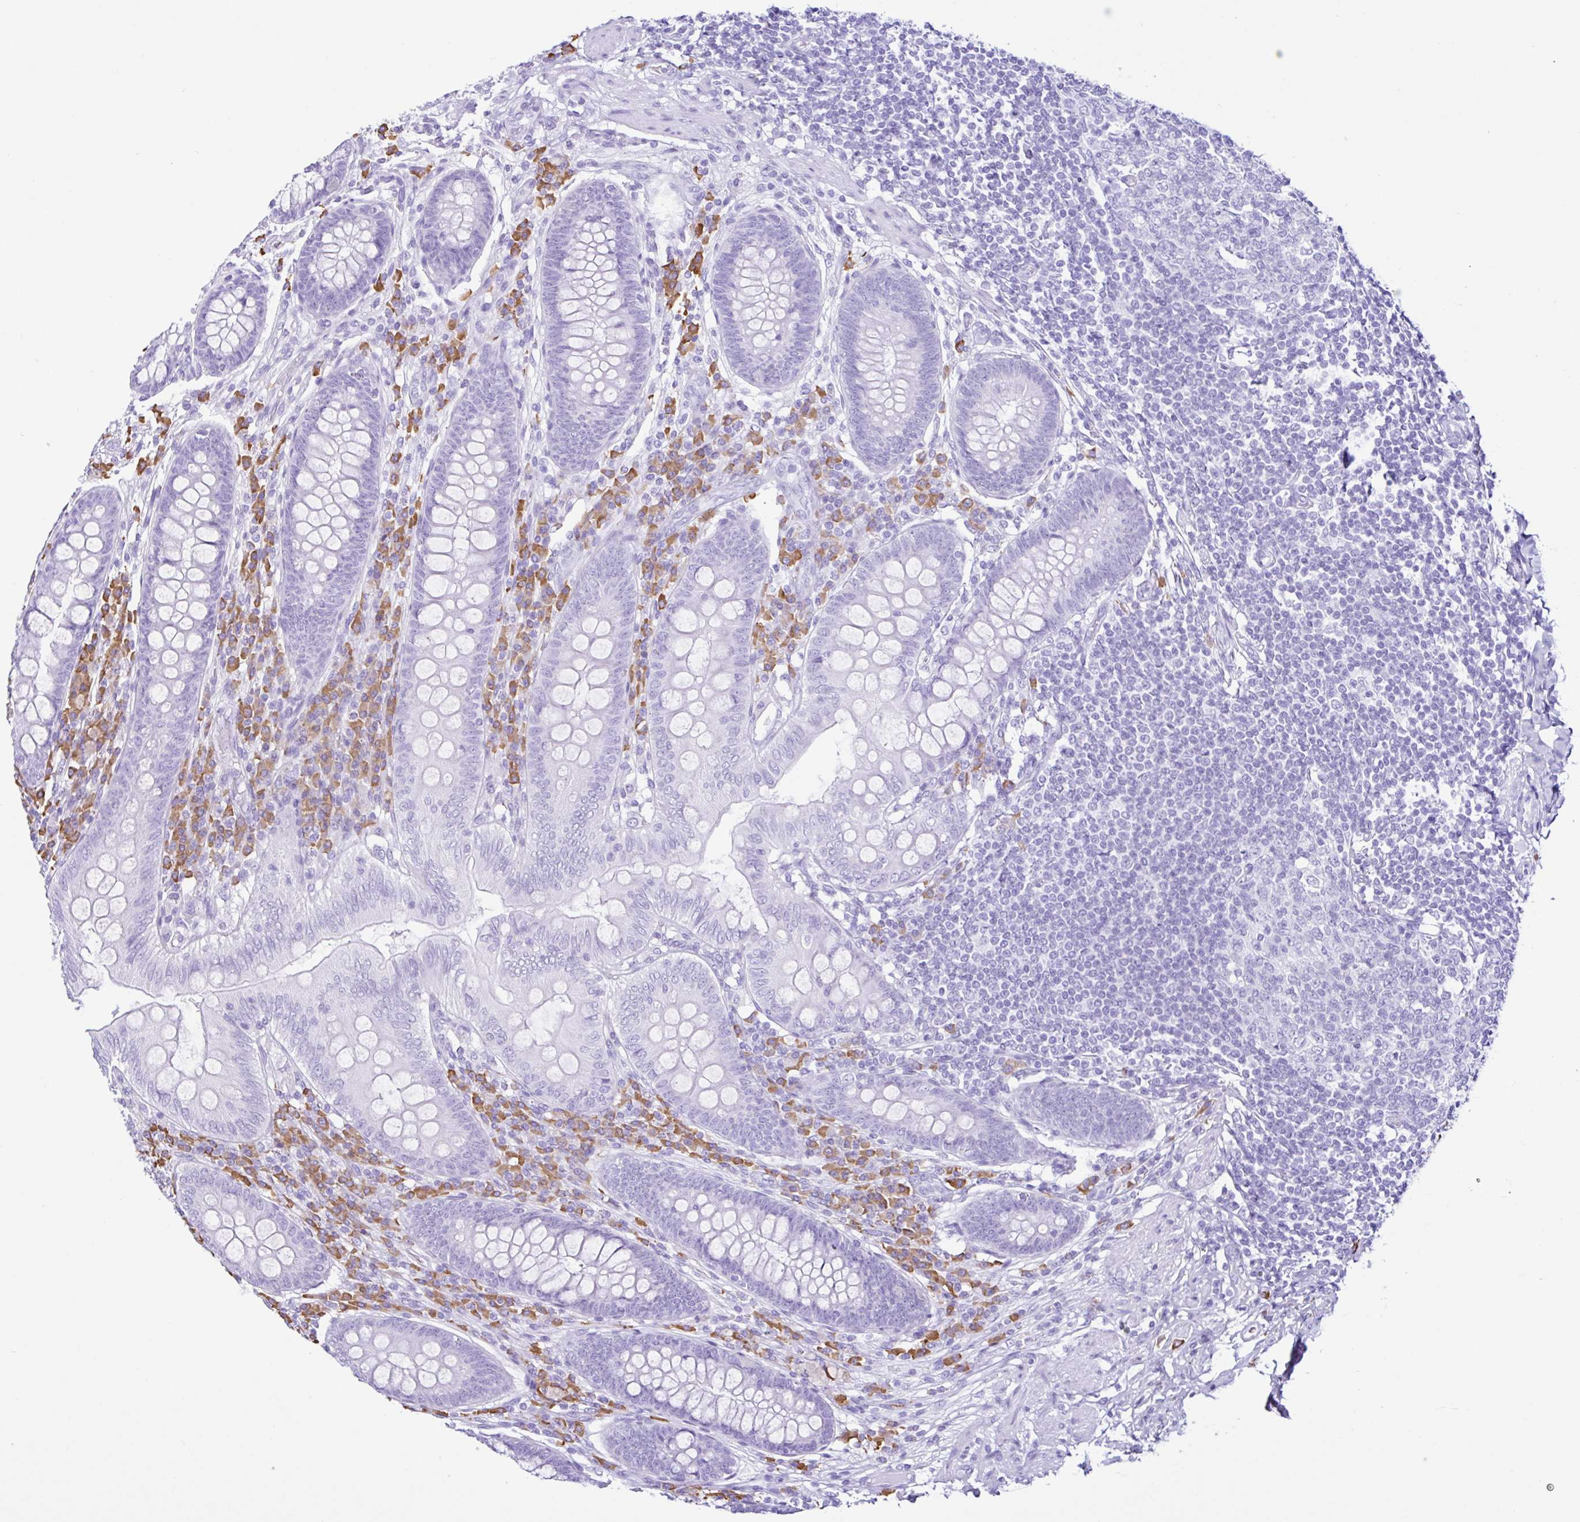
{"staining": {"intensity": "negative", "quantity": "none", "location": "none"}, "tissue": "appendix", "cell_type": "Glandular cells", "image_type": "normal", "snomed": [{"axis": "morphology", "description": "Normal tissue, NOS"}, {"axis": "topography", "description": "Appendix"}], "caption": "Histopathology image shows no significant protein positivity in glandular cells of unremarkable appendix. (Brightfield microscopy of DAB (3,3'-diaminobenzidine) immunohistochemistry at high magnification).", "gene": "PIGF", "patient": {"sex": "male", "age": 71}}